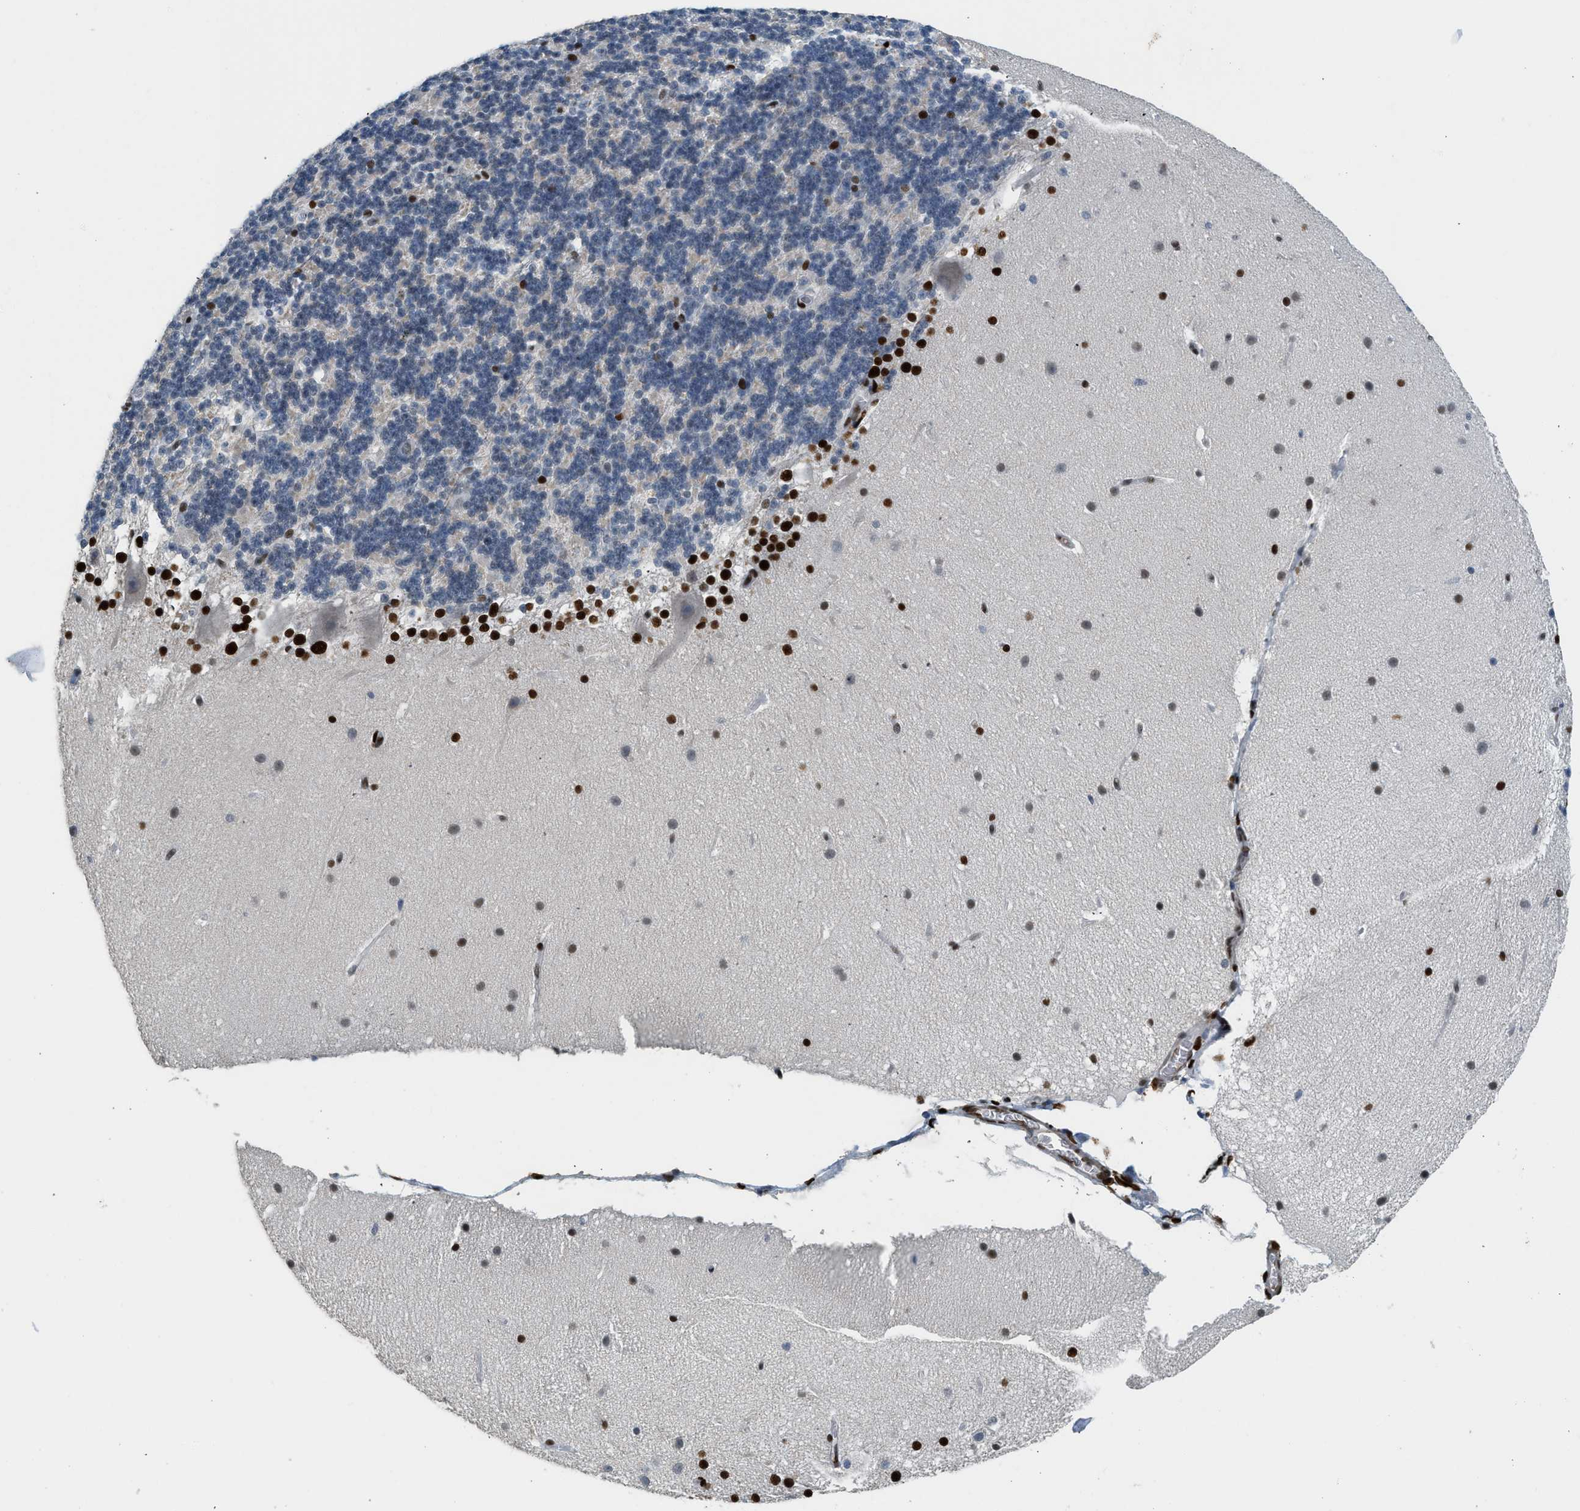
{"staining": {"intensity": "moderate", "quantity": "<25%", "location": "nuclear"}, "tissue": "cerebellum", "cell_type": "Cells in granular layer", "image_type": "normal", "snomed": [{"axis": "morphology", "description": "Normal tissue, NOS"}, {"axis": "topography", "description": "Cerebellum"}], "caption": "Moderate nuclear positivity for a protein is present in about <25% of cells in granular layer of benign cerebellum using IHC.", "gene": "ZBTB20", "patient": {"sex": "female", "age": 19}}